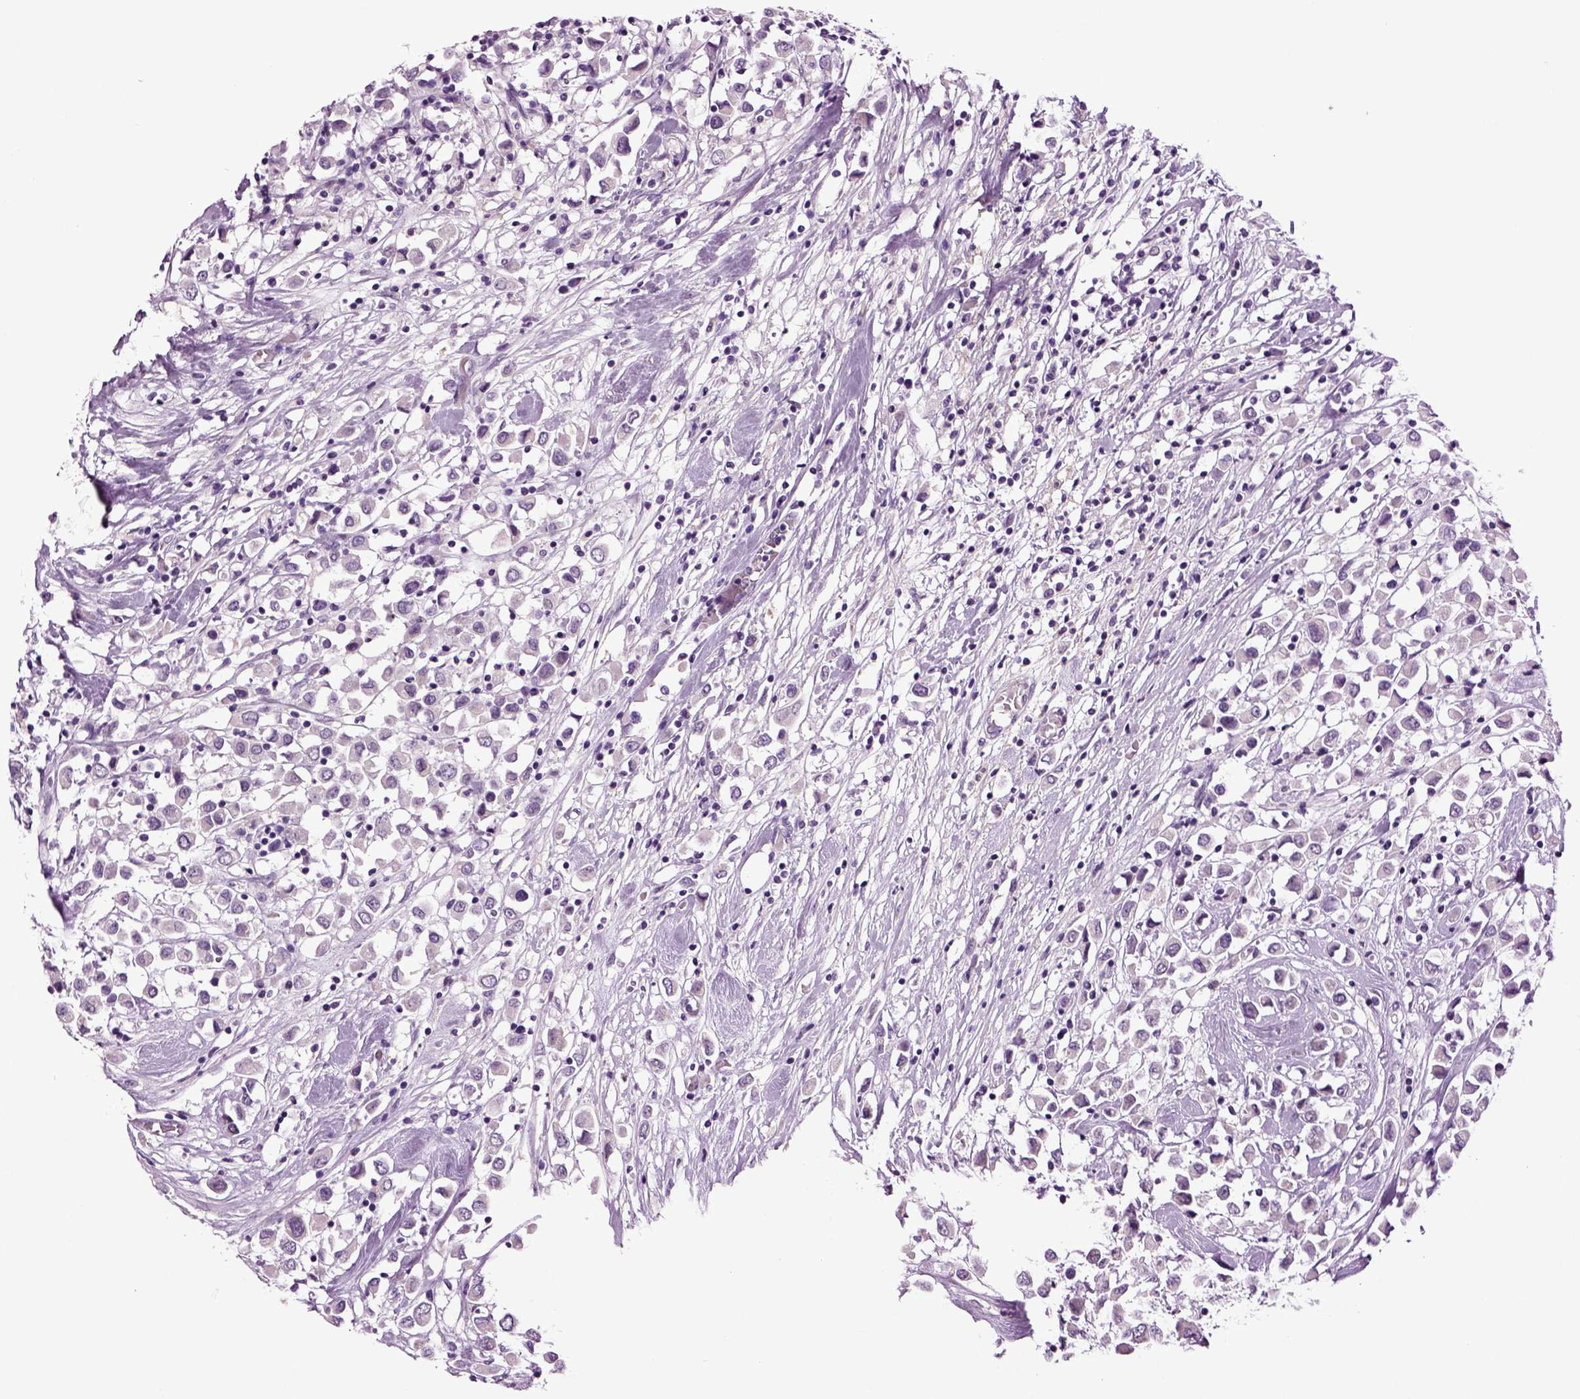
{"staining": {"intensity": "negative", "quantity": "none", "location": "none"}, "tissue": "breast cancer", "cell_type": "Tumor cells", "image_type": "cancer", "snomed": [{"axis": "morphology", "description": "Duct carcinoma"}, {"axis": "topography", "description": "Breast"}], "caption": "Immunohistochemistry (IHC) image of human breast infiltrating ductal carcinoma stained for a protein (brown), which exhibits no positivity in tumor cells.", "gene": "SLC17A6", "patient": {"sex": "female", "age": 61}}